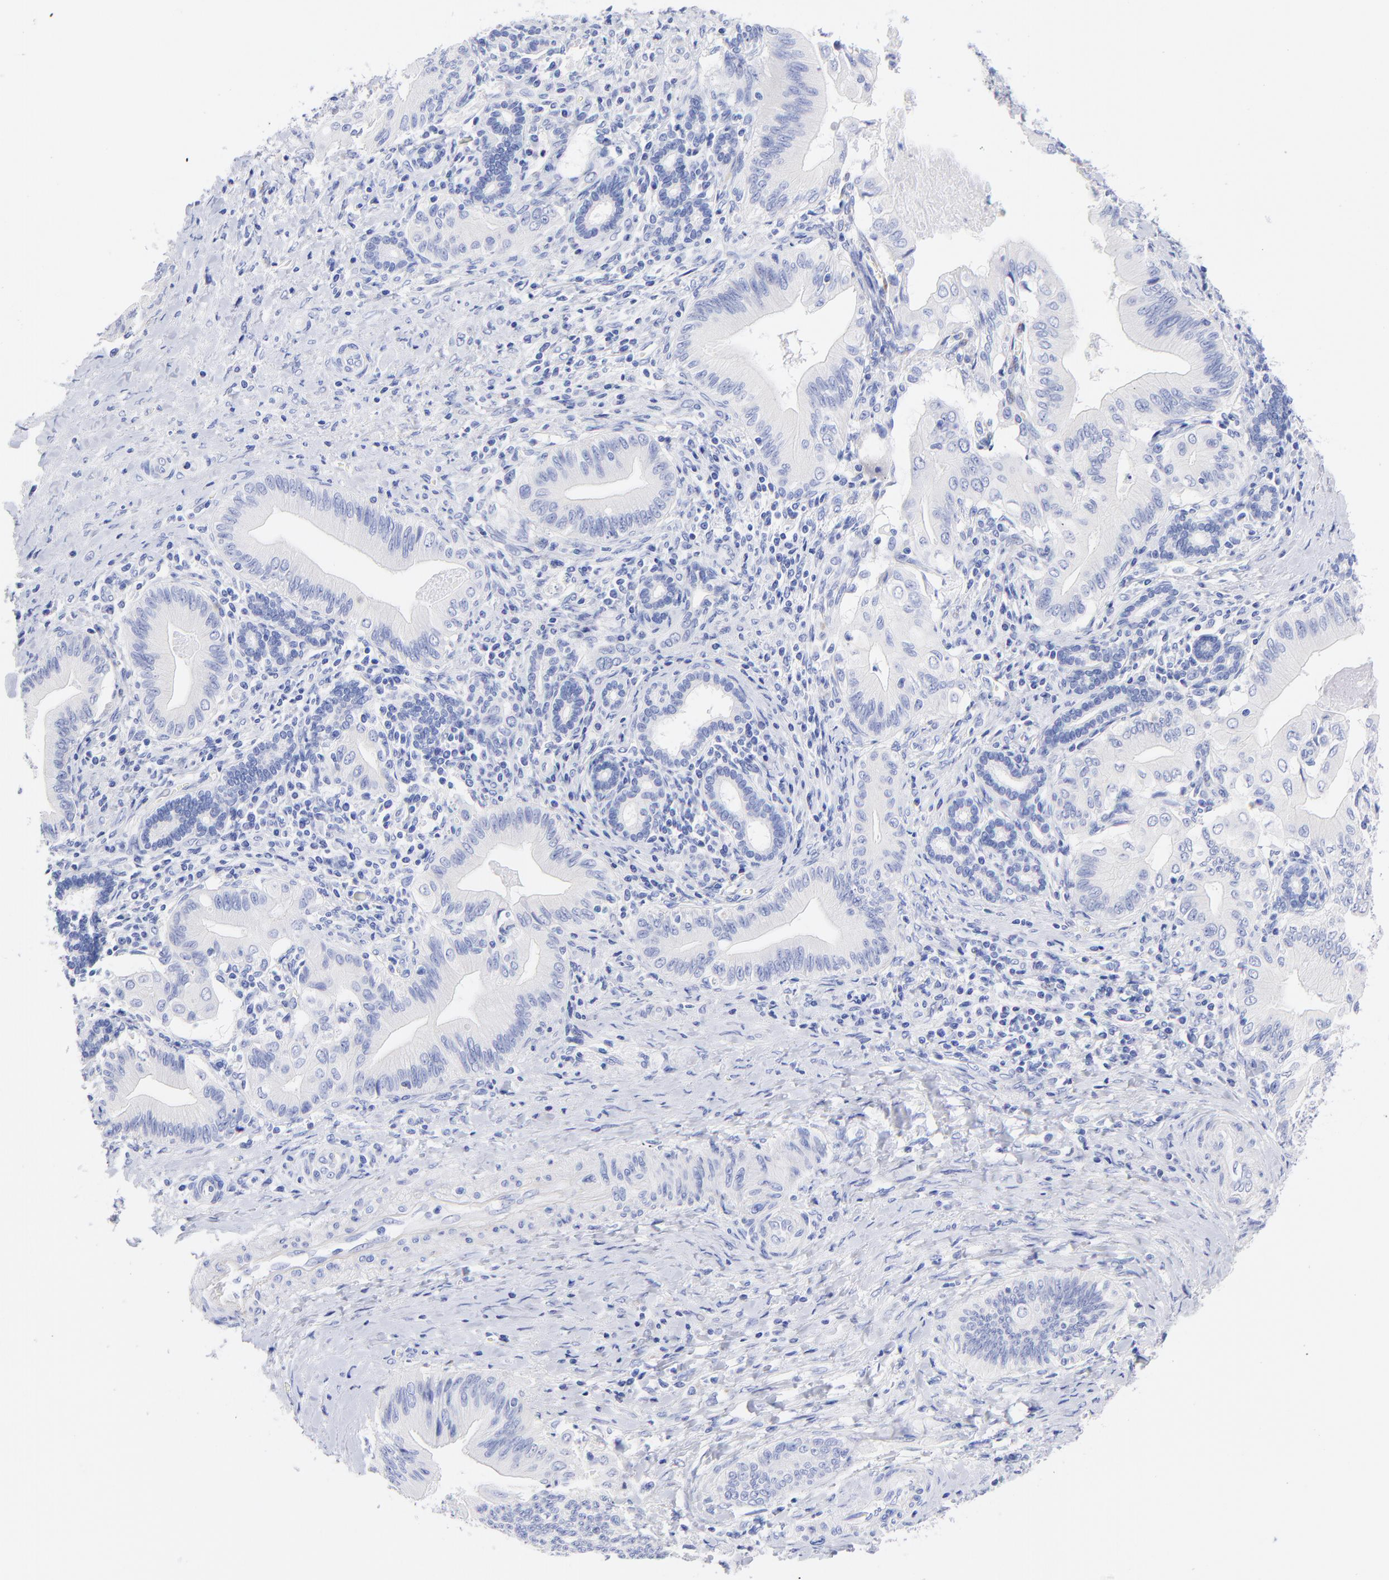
{"staining": {"intensity": "negative", "quantity": "none", "location": "none"}, "tissue": "liver cancer", "cell_type": "Tumor cells", "image_type": "cancer", "snomed": [{"axis": "morphology", "description": "Cholangiocarcinoma"}, {"axis": "topography", "description": "Liver"}], "caption": "Tumor cells show no significant positivity in liver cholangiocarcinoma.", "gene": "C1QTNF6", "patient": {"sex": "male", "age": 58}}